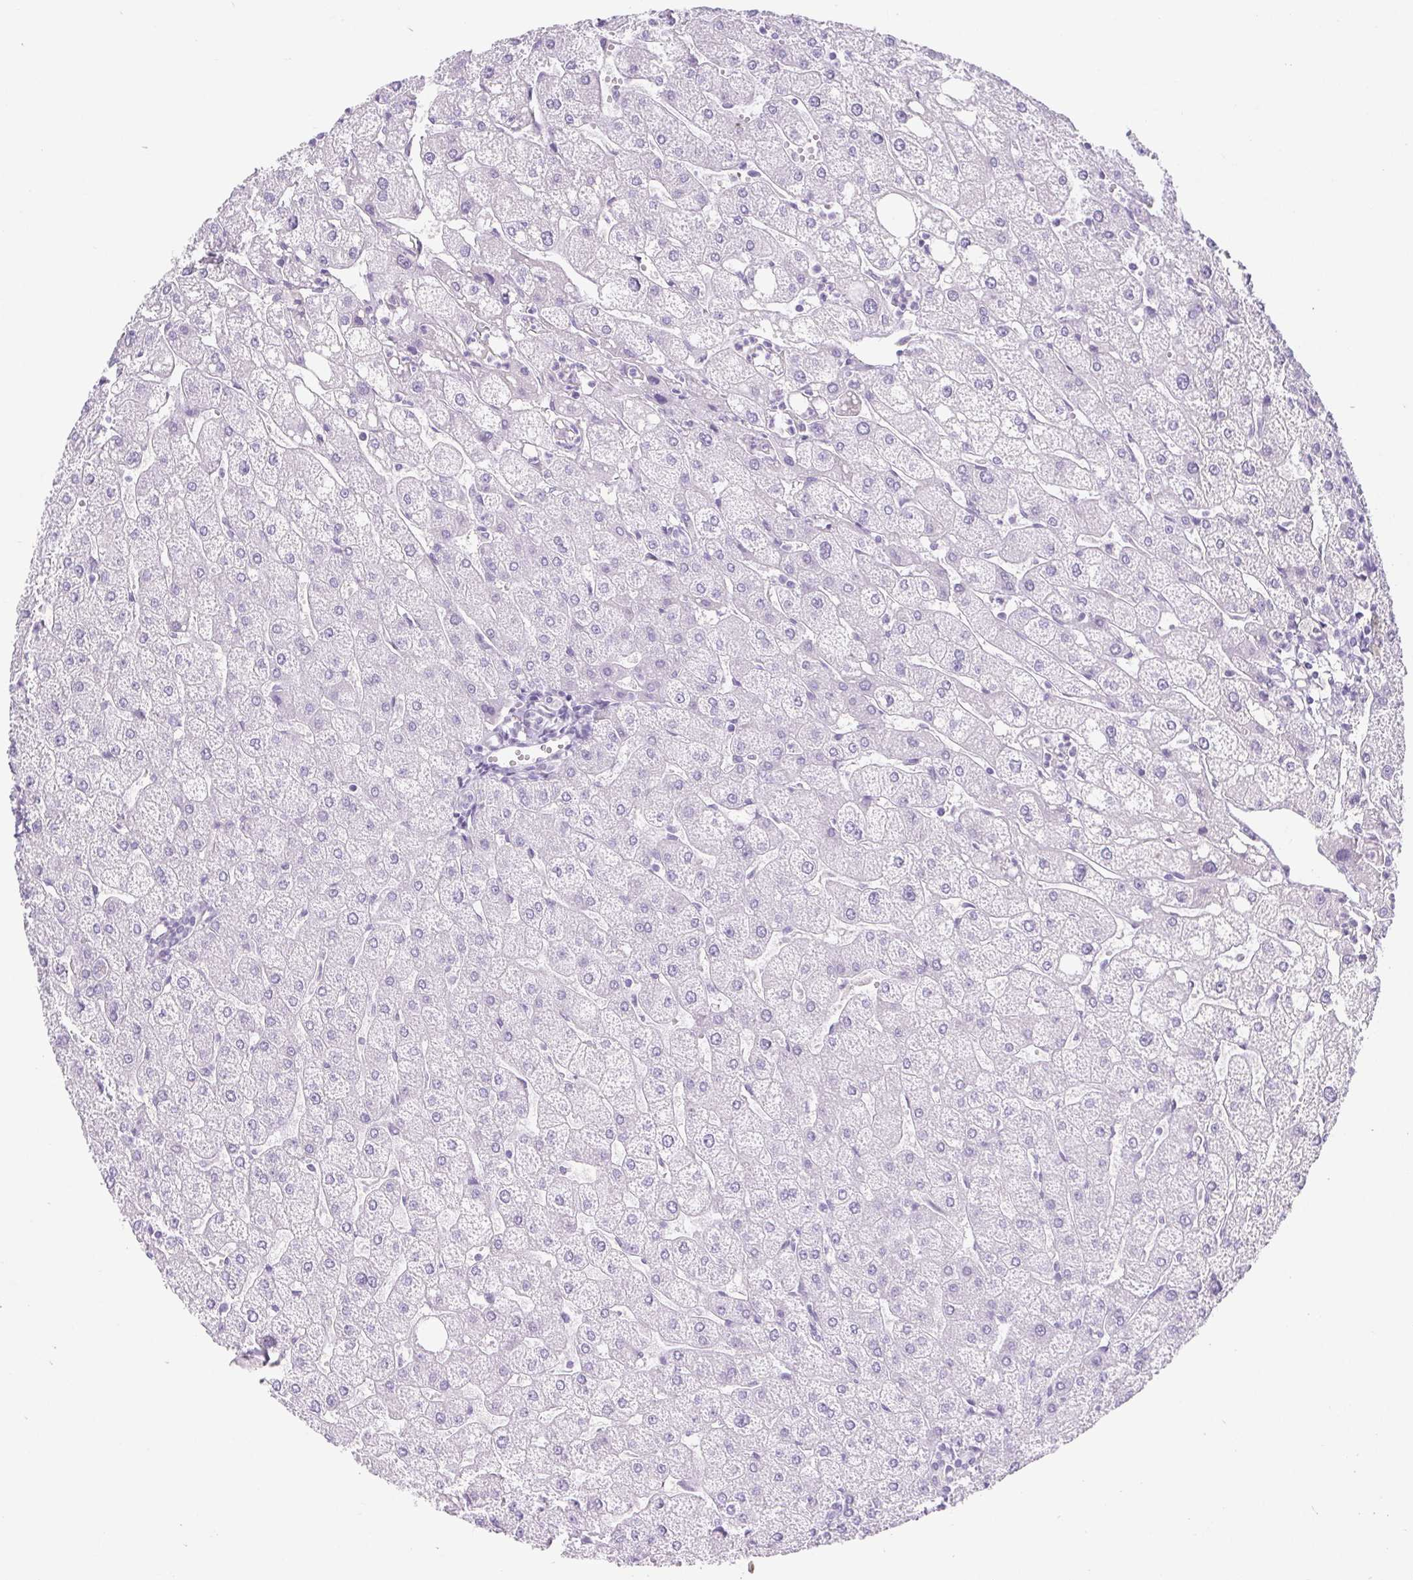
{"staining": {"intensity": "negative", "quantity": "none", "location": "none"}, "tissue": "liver", "cell_type": "Cholangiocytes", "image_type": "normal", "snomed": [{"axis": "morphology", "description": "Normal tissue, NOS"}, {"axis": "topography", "description": "Liver"}], "caption": "High magnification brightfield microscopy of unremarkable liver stained with DAB (3,3'-diaminobenzidine) (brown) and counterstained with hematoxylin (blue): cholangiocytes show no significant expression. (IHC, brightfield microscopy, high magnification).", "gene": "BCAS1", "patient": {"sex": "male", "age": 67}}